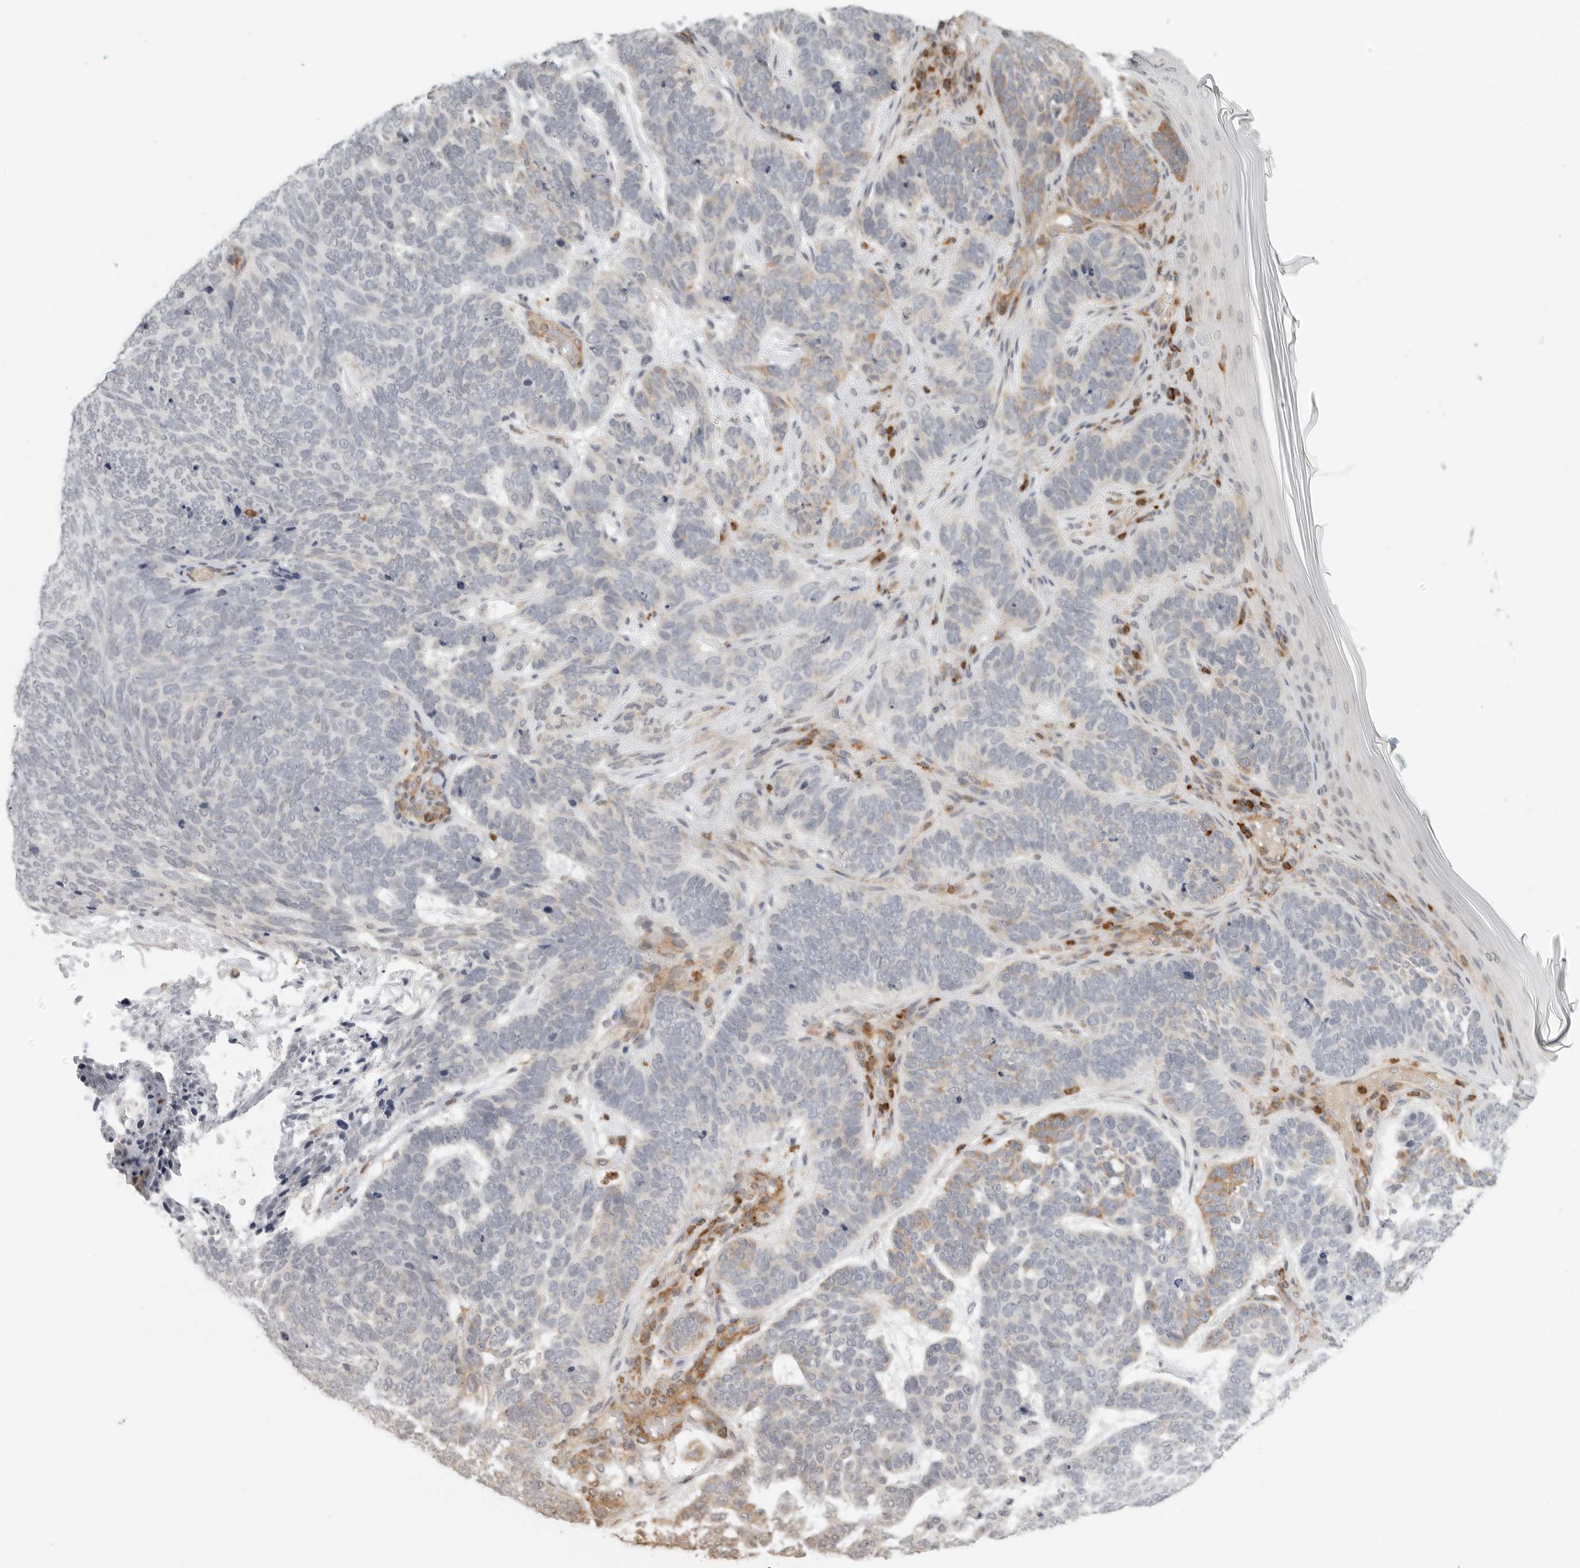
{"staining": {"intensity": "negative", "quantity": "none", "location": "none"}, "tissue": "skin cancer", "cell_type": "Tumor cells", "image_type": "cancer", "snomed": [{"axis": "morphology", "description": "Basal cell carcinoma"}, {"axis": "topography", "description": "Skin"}], "caption": "Tumor cells are negative for brown protein staining in skin basal cell carcinoma. (DAB (3,3'-diaminobenzidine) immunohistochemistry (IHC) visualized using brightfield microscopy, high magnification).", "gene": "SH3KBP1", "patient": {"sex": "female", "age": 85}}